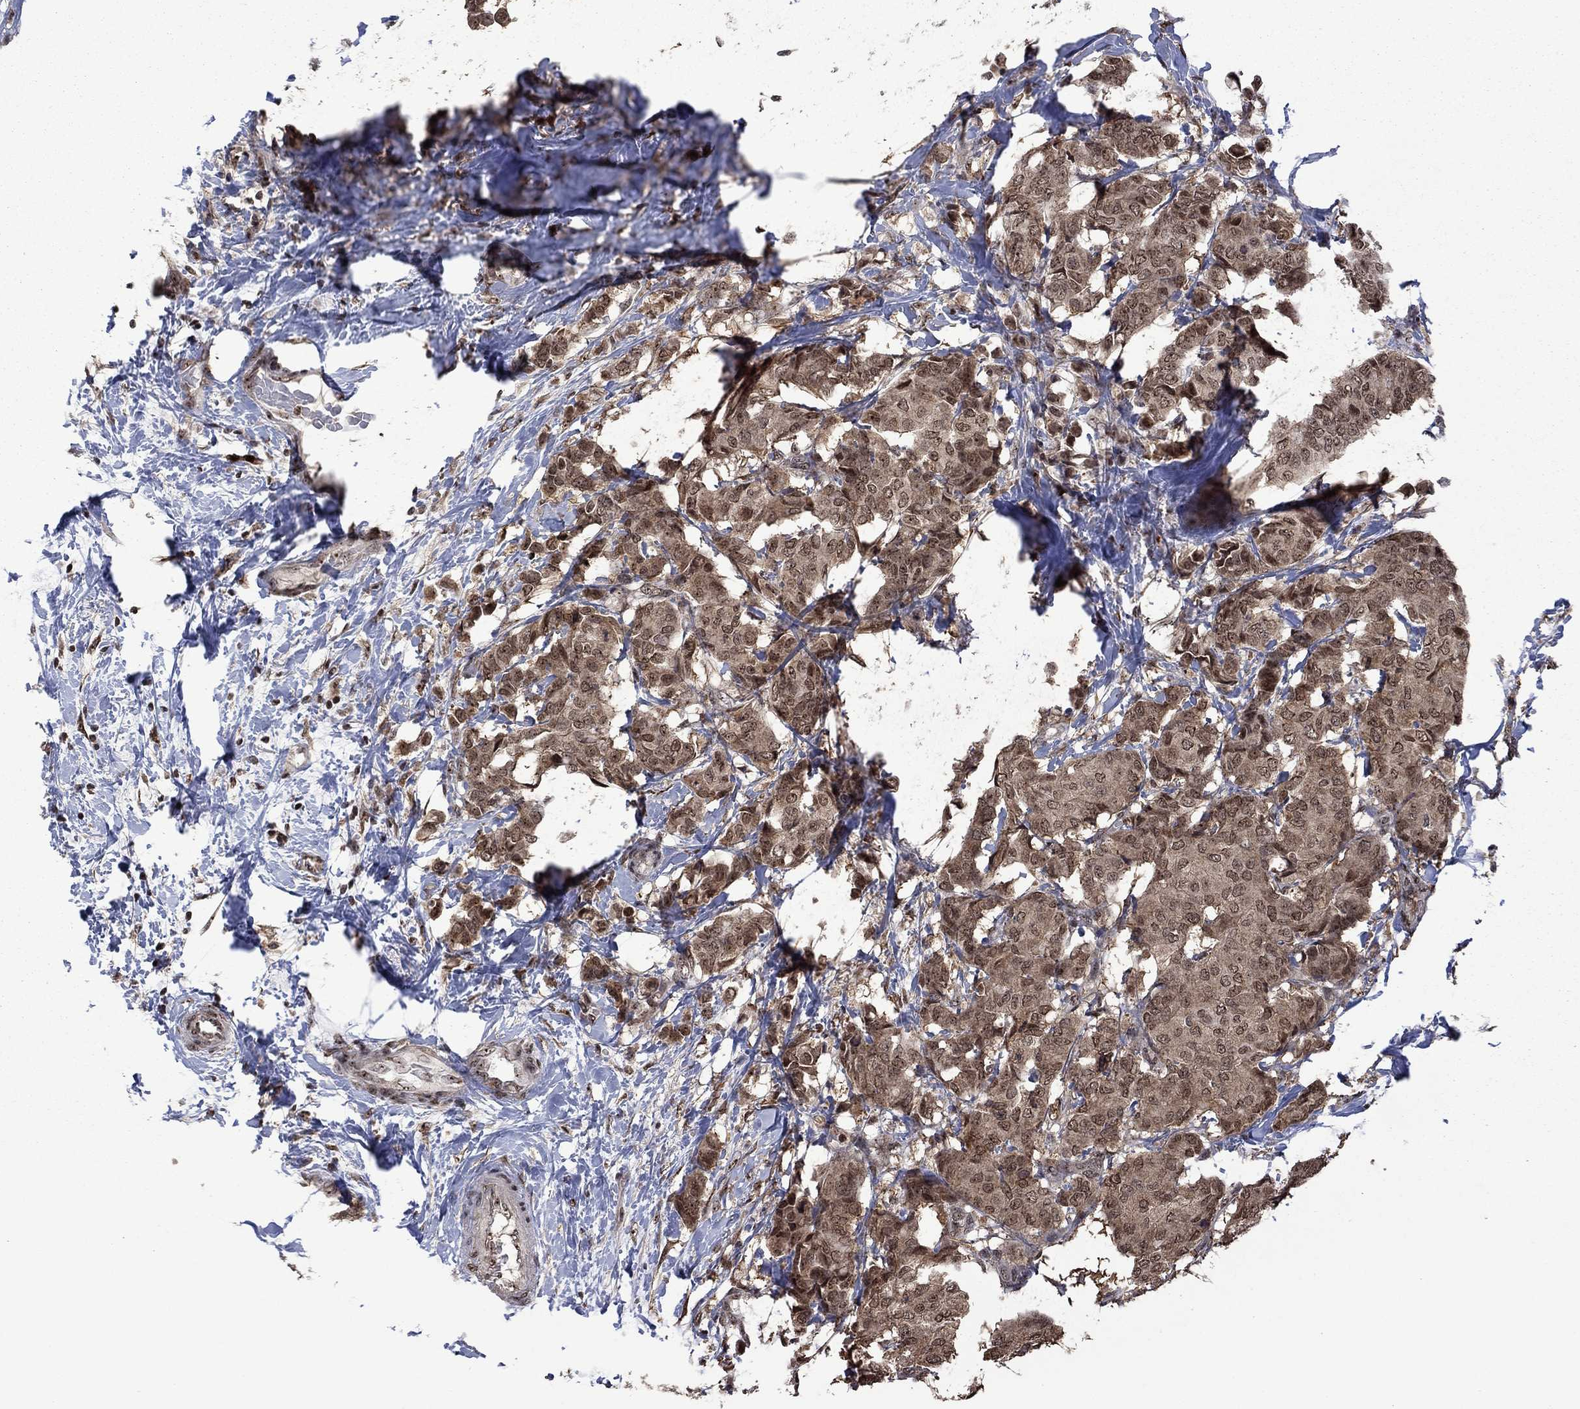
{"staining": {"intensity": "moderate", "quantity": ">75%", "location": "cytoplasmic/membranous"}, "tissue": "breast cancer", "cell_type": "Tumor cells", "image_type": "cancer", "snomed": [{"axis": "morphology", "description": "Duct carcinoma"}, {"axis": "topography", "description": "Breast"}], "caption": "A medium amount of moderate cytoplasmic/membranous staining is present in approximately >75% of tumor cells in breast cancer (intraductal carcinoma) tissue. Ihc stains the protein in brown and the nuclei are stained blue.", "gene": "FBL", "patient": {"sex": "female", "age": 75}}